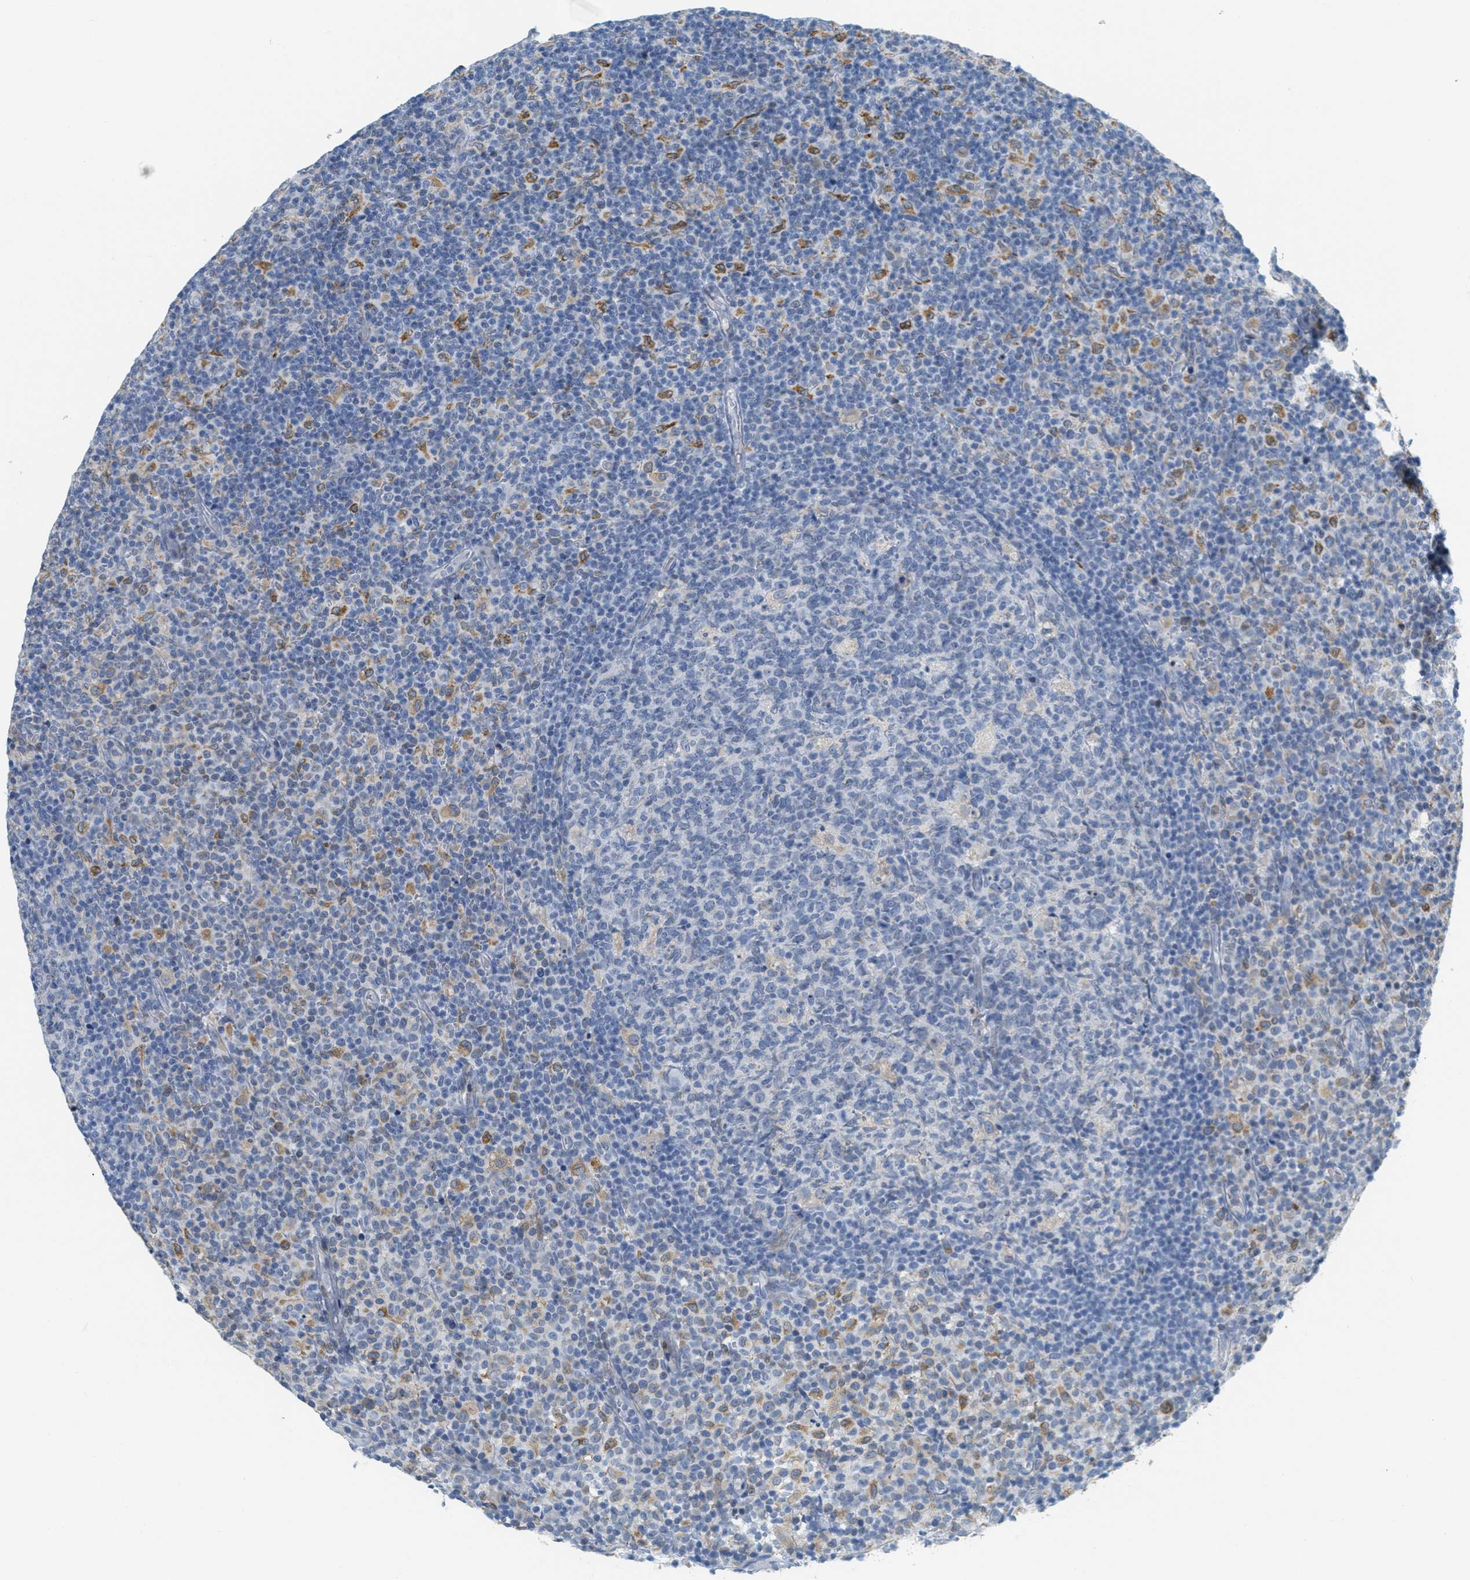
{"staining": {"intensity": "negative", "quantity": "none", "location": "none"}, "tissue": "lymph node", "cell_type": "Germinal center cells", "image_type": "normal", "snomed": [{"axis": "morphology", "description": "Normal tissue, NOS"}, {"axis": "morphology", "description": "Inflammation, NOS"}, {"axis": "topography", "description": "Lymph node"}], "caption": "Immunohistochemical staining of benign human lymph node shows no significant staining in germinal center cells. Nuclei are stained in blue.", "gene": "TEX264", "patient": {"sex": "male", "age": 55}}